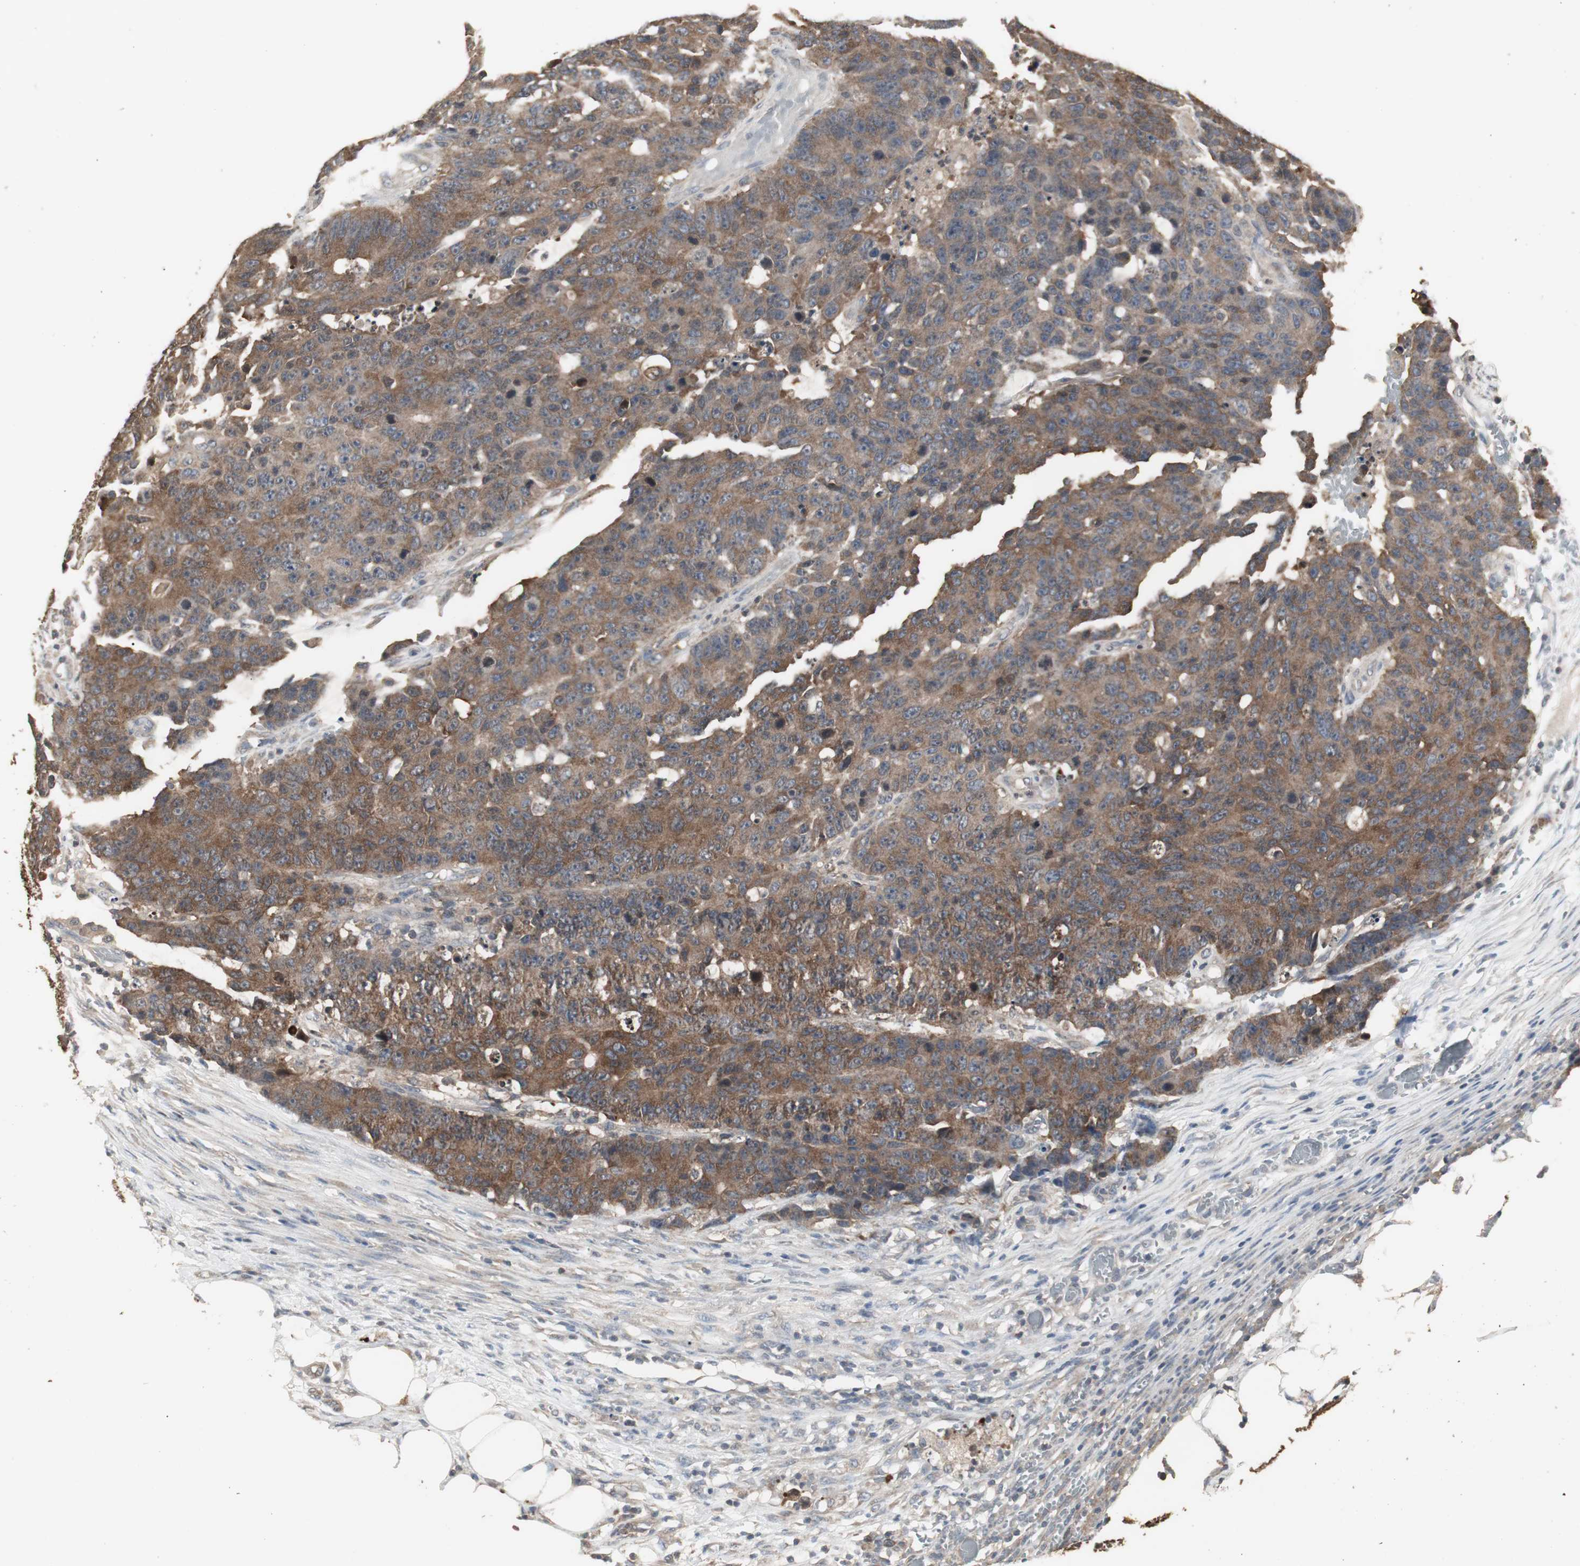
{"staining": {"intensity": "moderate", "quantity": ">75%", "location": "cytoplasmic/membranous"}, "tissue": "colorectal cancer", "cell_type": "Tumor cells", "image_type": "cancer", "snomed": [{"axis": "morphology", "description": "Adenocarcinoma, NOS"}, {"axis": "topography", "description": "Colon"}], "caption": "High-power microscopy captured an immunohistochemistry (IHC) image of adenocarcinoma (colorectal), revealing moderate cytoplasmic/membranous staining in about >75% of tumor cells. The protein of interest is shown in brown color, while the nuclei are stained blue.", "gene": "HPRT1", "patient": {"sex": "female", "age": 86}}